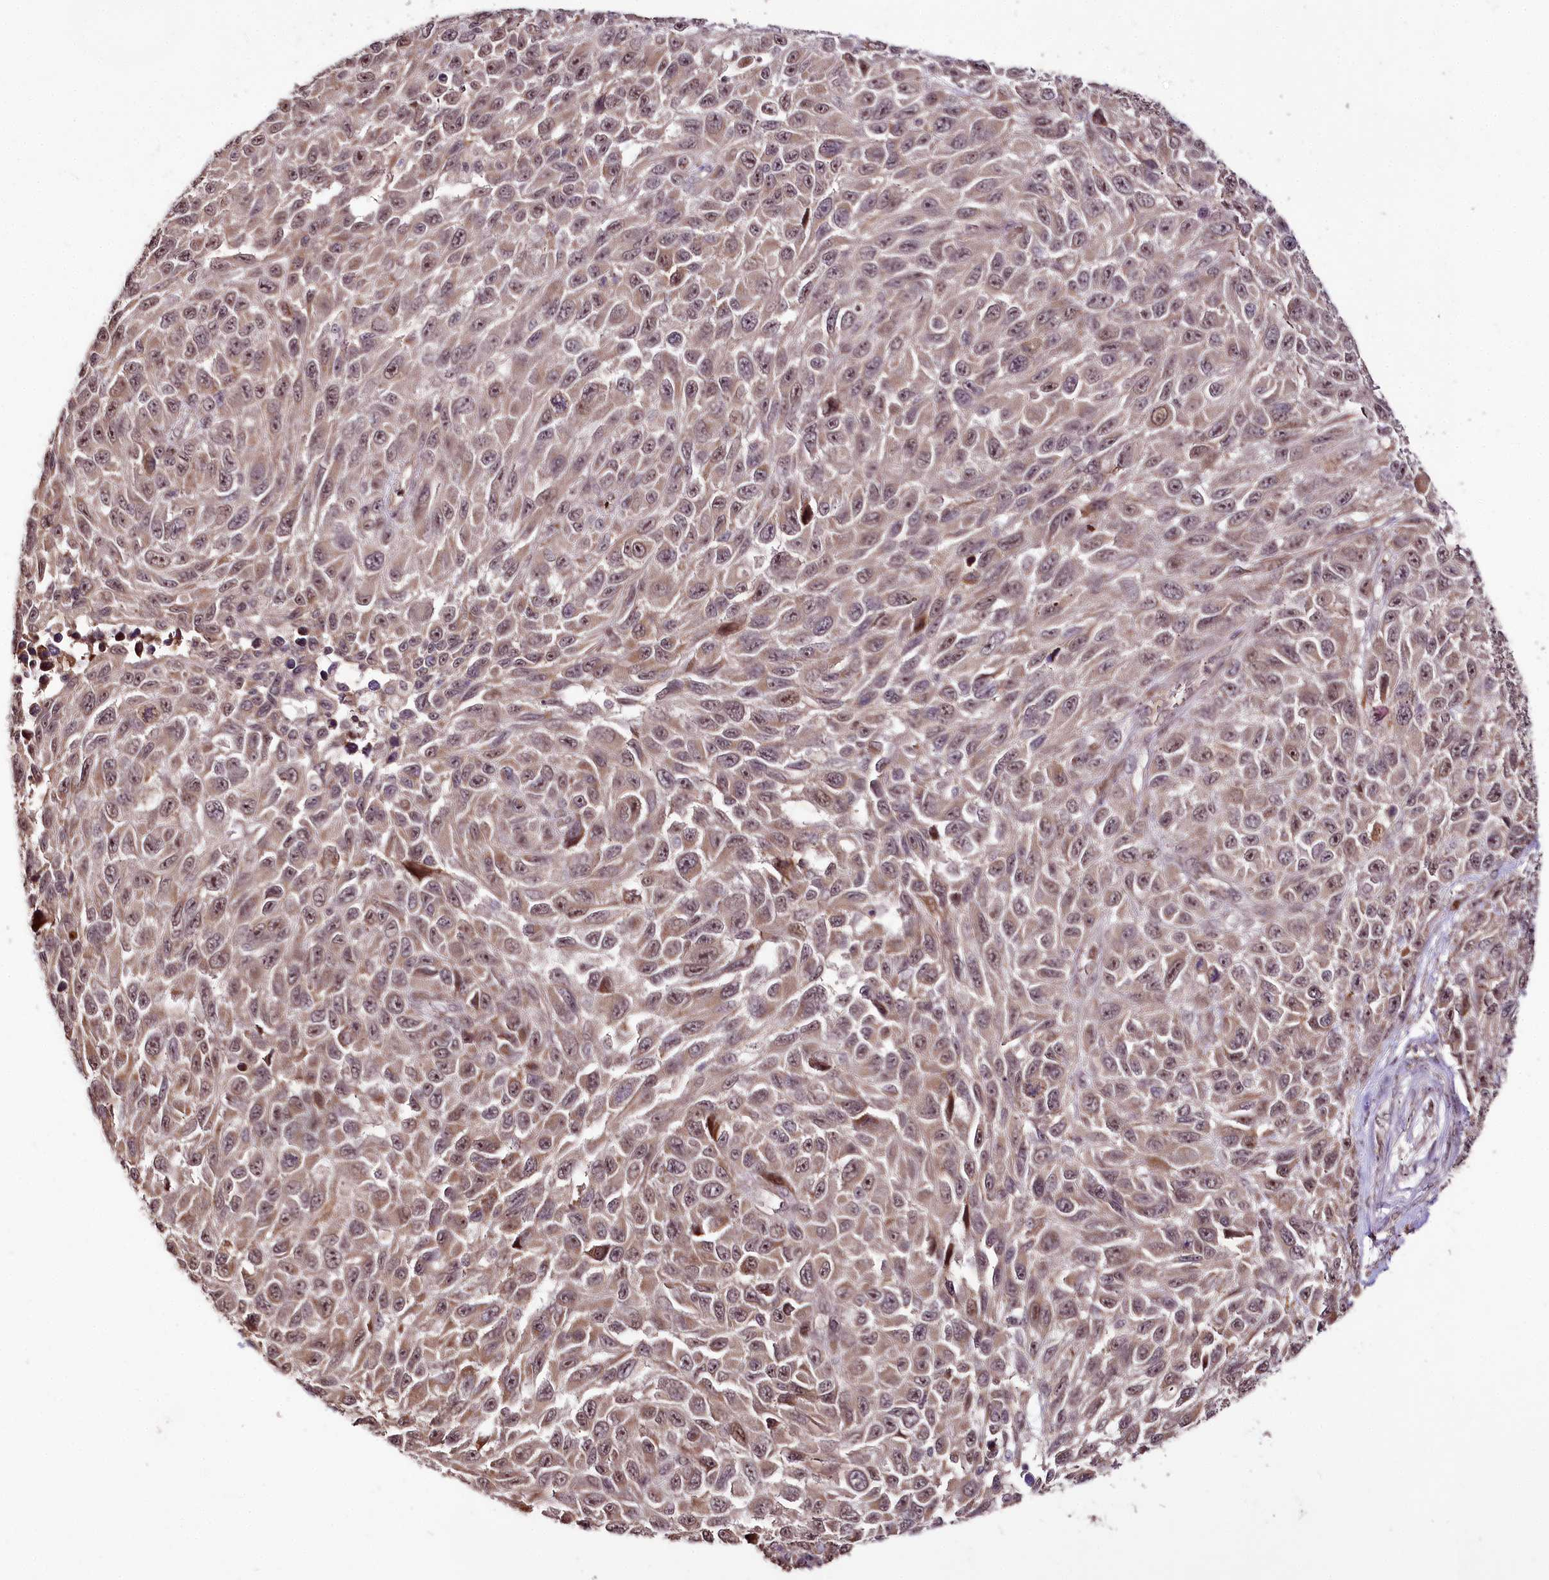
{"staining": {"intensity": "weak", "quantity": "25%-75%", "location": "cytoplasmic/membranous,nuclear"}, "tissue": "melanoma", "cell_type": "Tumor cells", "image_type": "cancer", "snomed": [{"axis": "morphology", "description": "Normal tissue, NOS"}, {"axis": "morphology", "description": "Malignant melanoma, NOS"}, {"axis": "topography", "description": "Skin"}], "caption": "Protein expression analysis of melanoma shows weak cytoplasmic/membranous and nuclear expression in about 25%-75% of tumor cells.", "gene": "DMP1", "patient": {"sex": "female", "age": 96}}